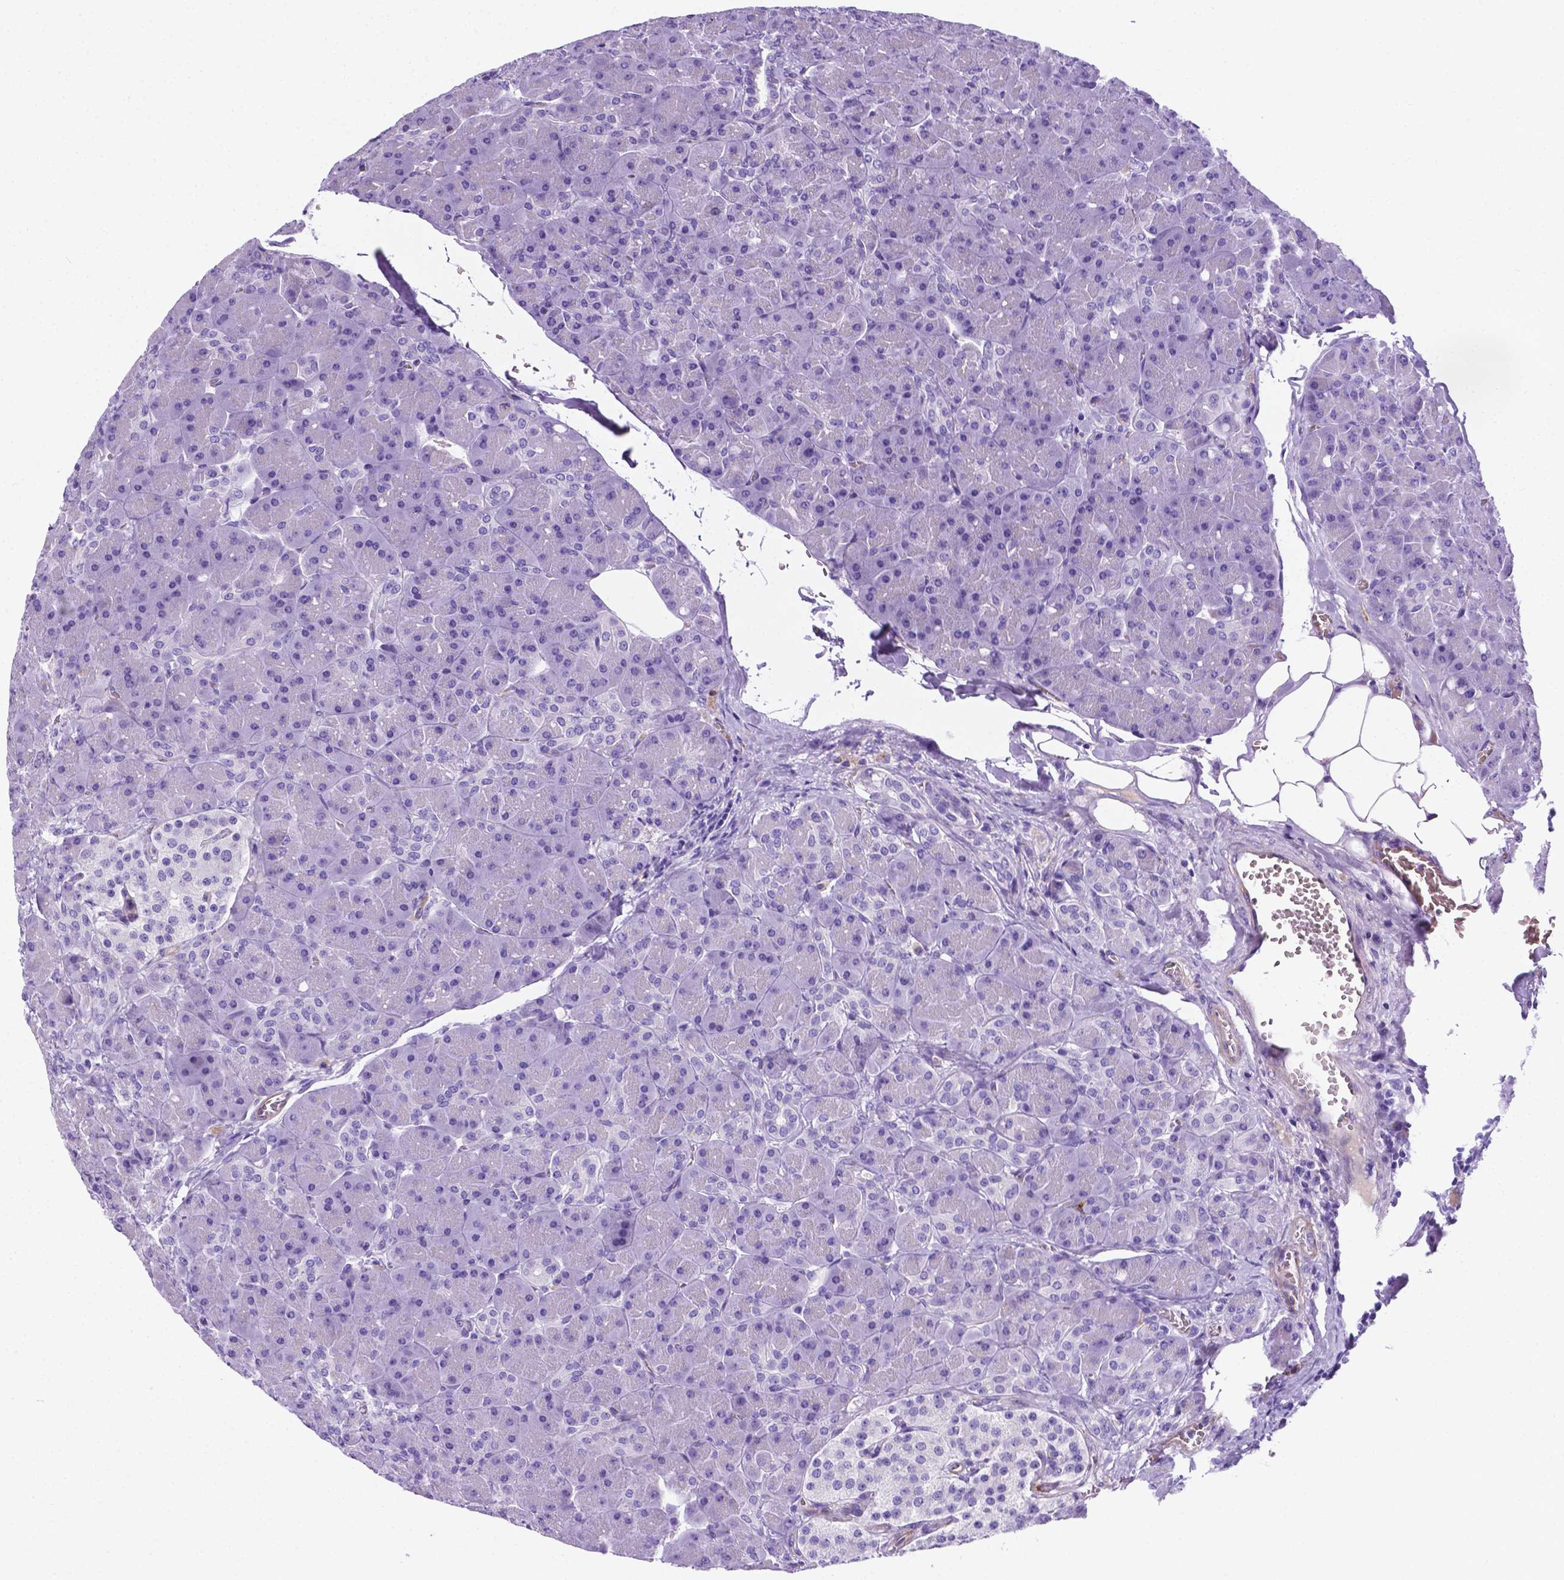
{"staining": {"intensity": "negative", "quantity": "none", "location": "none"}, "tissue": "pancreas", "cell_type": "Exocrine glandular cells", "image_type": "normal", "snomed": [{"axis": "morphology", "description": "Normal tissue, NOS"}, {"axis": "topography", "description": "Pancreas"}], "caption": "This is an IHC histopathology image of normal human pancreas. There is no expression in exocrine glandular cells.", "gene": "APOE", "patient": {"sex": "male", "age": 55}}